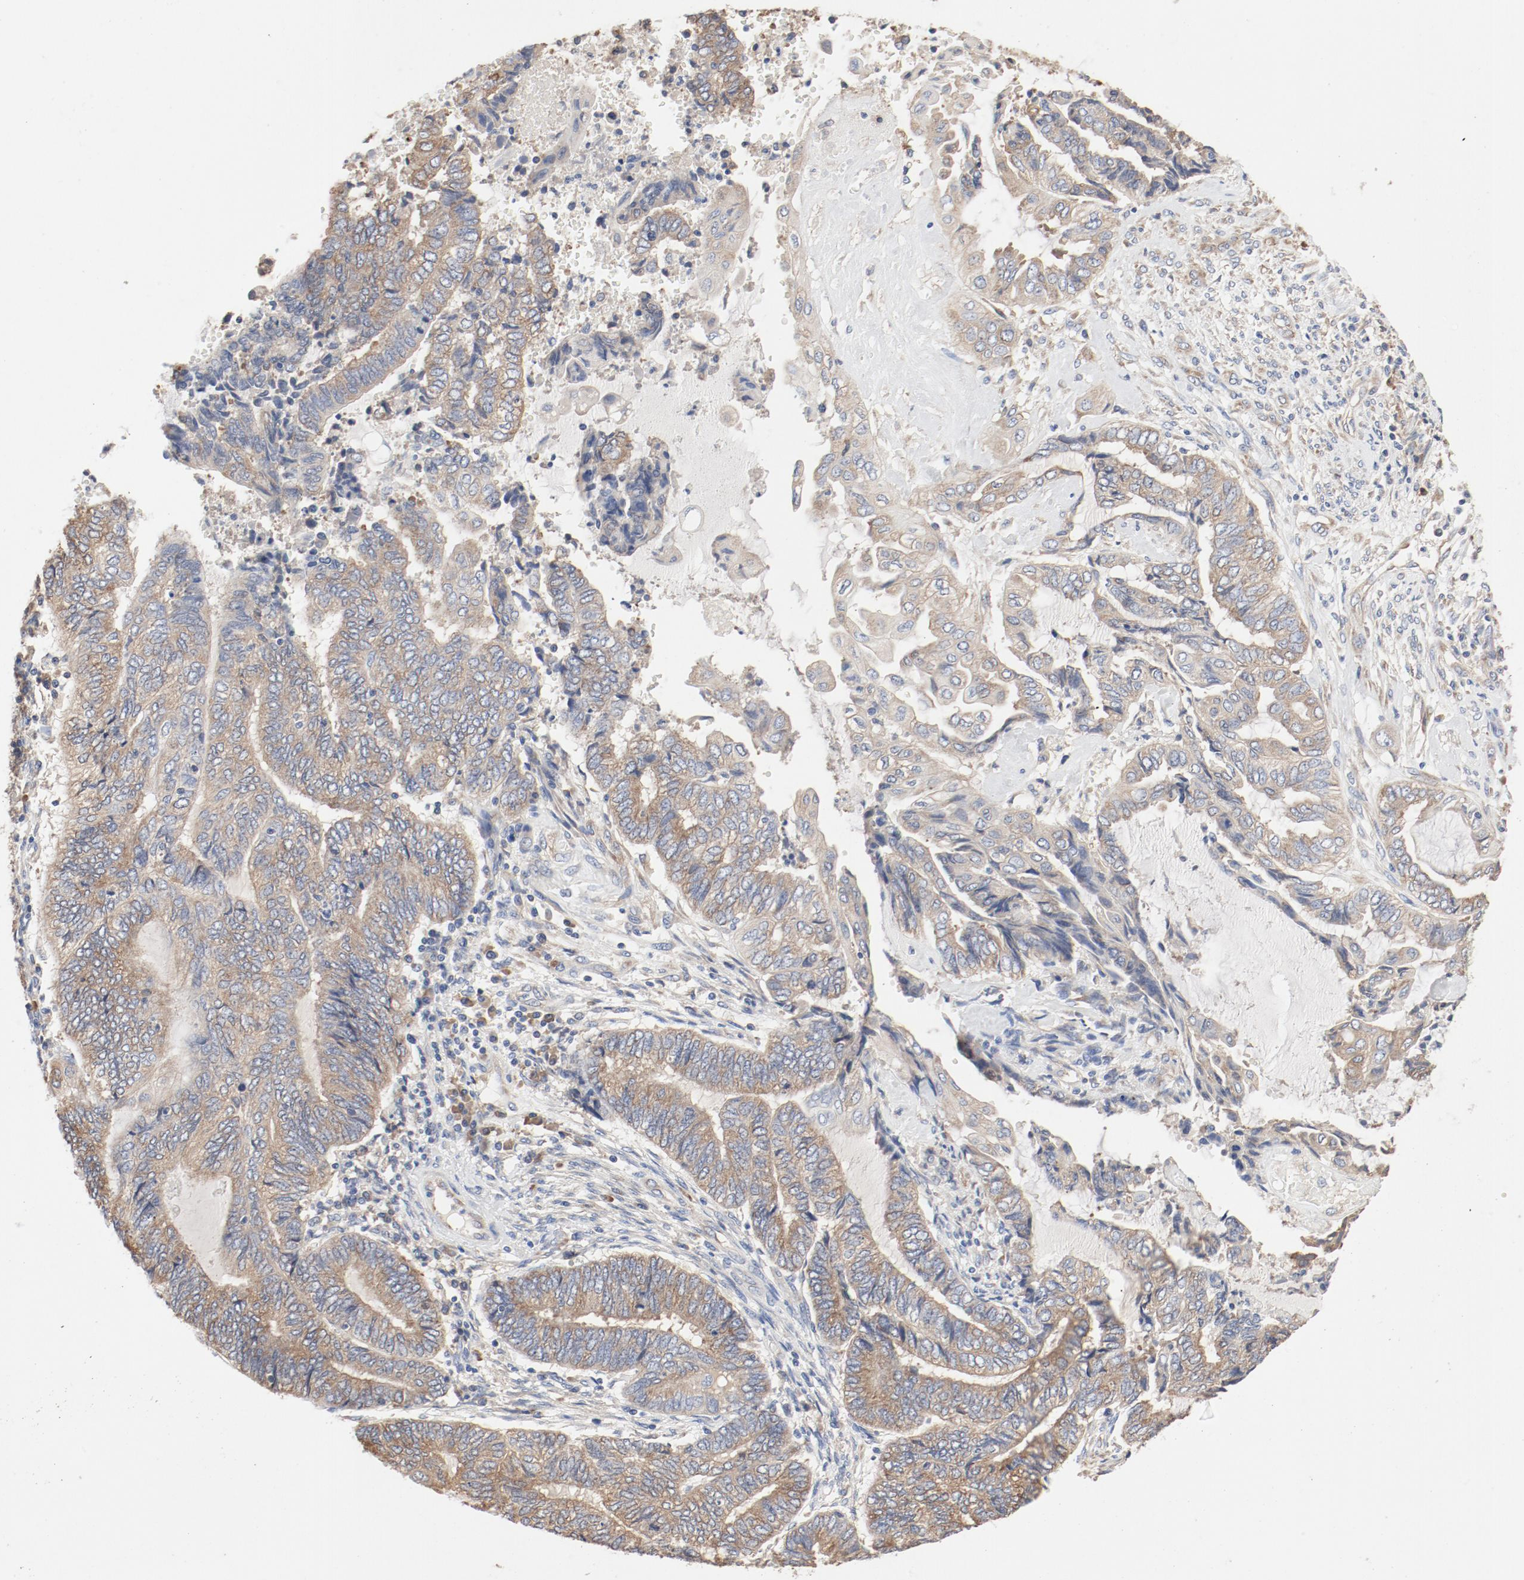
{"staining": {"intensity": "moderate", "quantity": ">75%", "location": "cytoplasmic/membranous"}, "tissue": "endometrial cancer", "cell_type": "Tumor cells", "image_type": "cancer", "snomed": [{"axis": "morphology", "description": "Adenocarcinoma, NOS"}, {"axis": "topography", "description": "Uterus"}, {"axis": "topography", "description": "Endometrium"}], "caption": "Moderate cytoplasmic/membranous protein positivity is appreciated in about >75% of tumor cells in endometrial cancer (adenocarcinoma). The protein is shown in brown color, while the nuclei are stained blue.", "gene": "RPS6", "patient": {"sex": "female", "age": 70}}